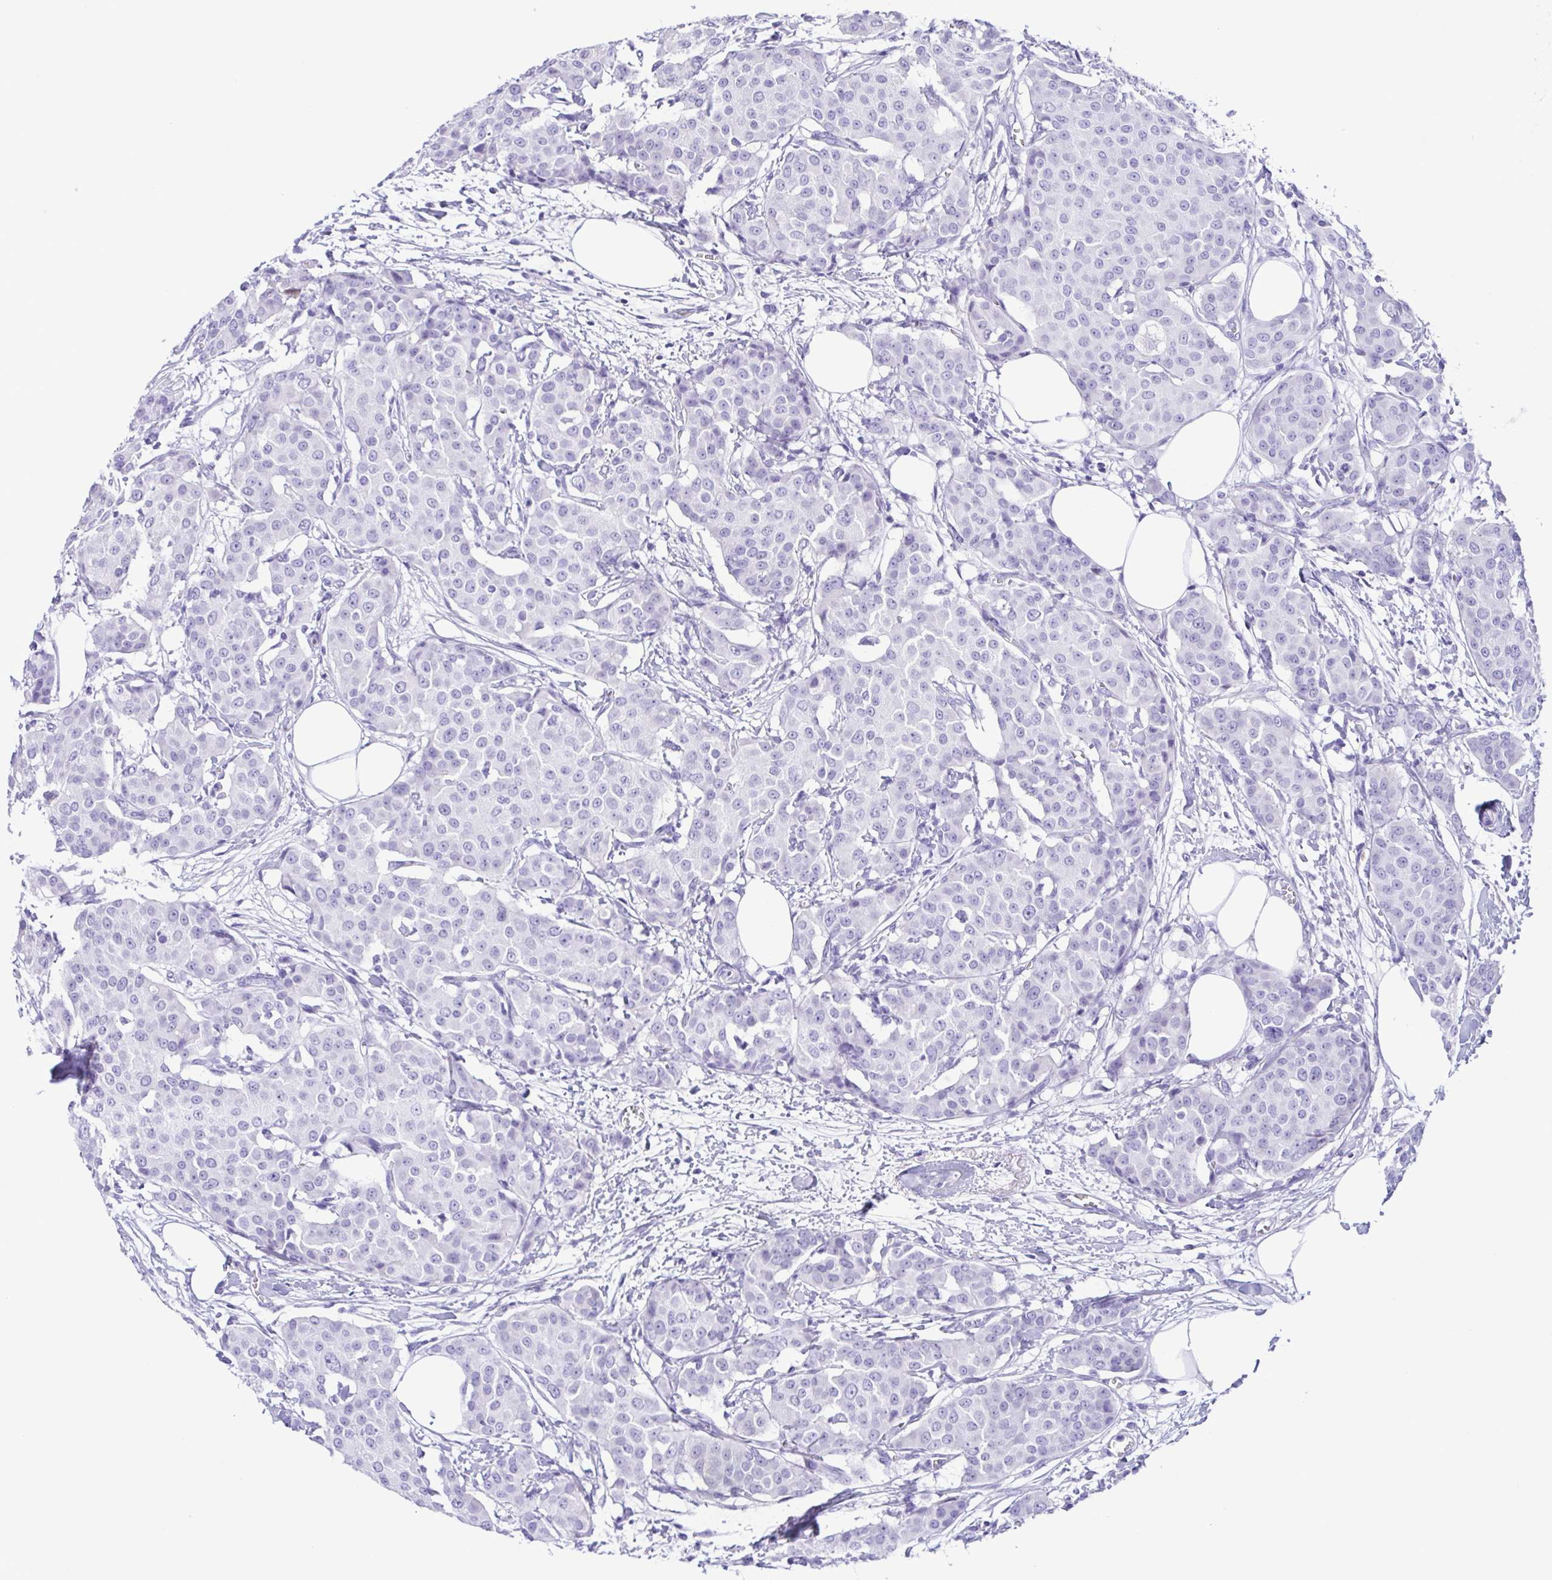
{"staining": {"intensity": "negative", "quantity": "none", "location": "none"}, "tissue": "breast cancer", "cell_type": "Tumor cells", "image_type": "cancer", "snomed": [{"axis": "morphology", "description": "Duct carcinoma"}, {"axis": "topography", "description": "Breast"}], "caption": "Protein analysis of infiltrating ductal carcinoma (breast) demonstrates no significant expression in tumor cells. Nuclei are stained in blue.", "gene": "TSPY2", "patient": {"sex": "female", "age": 91}}